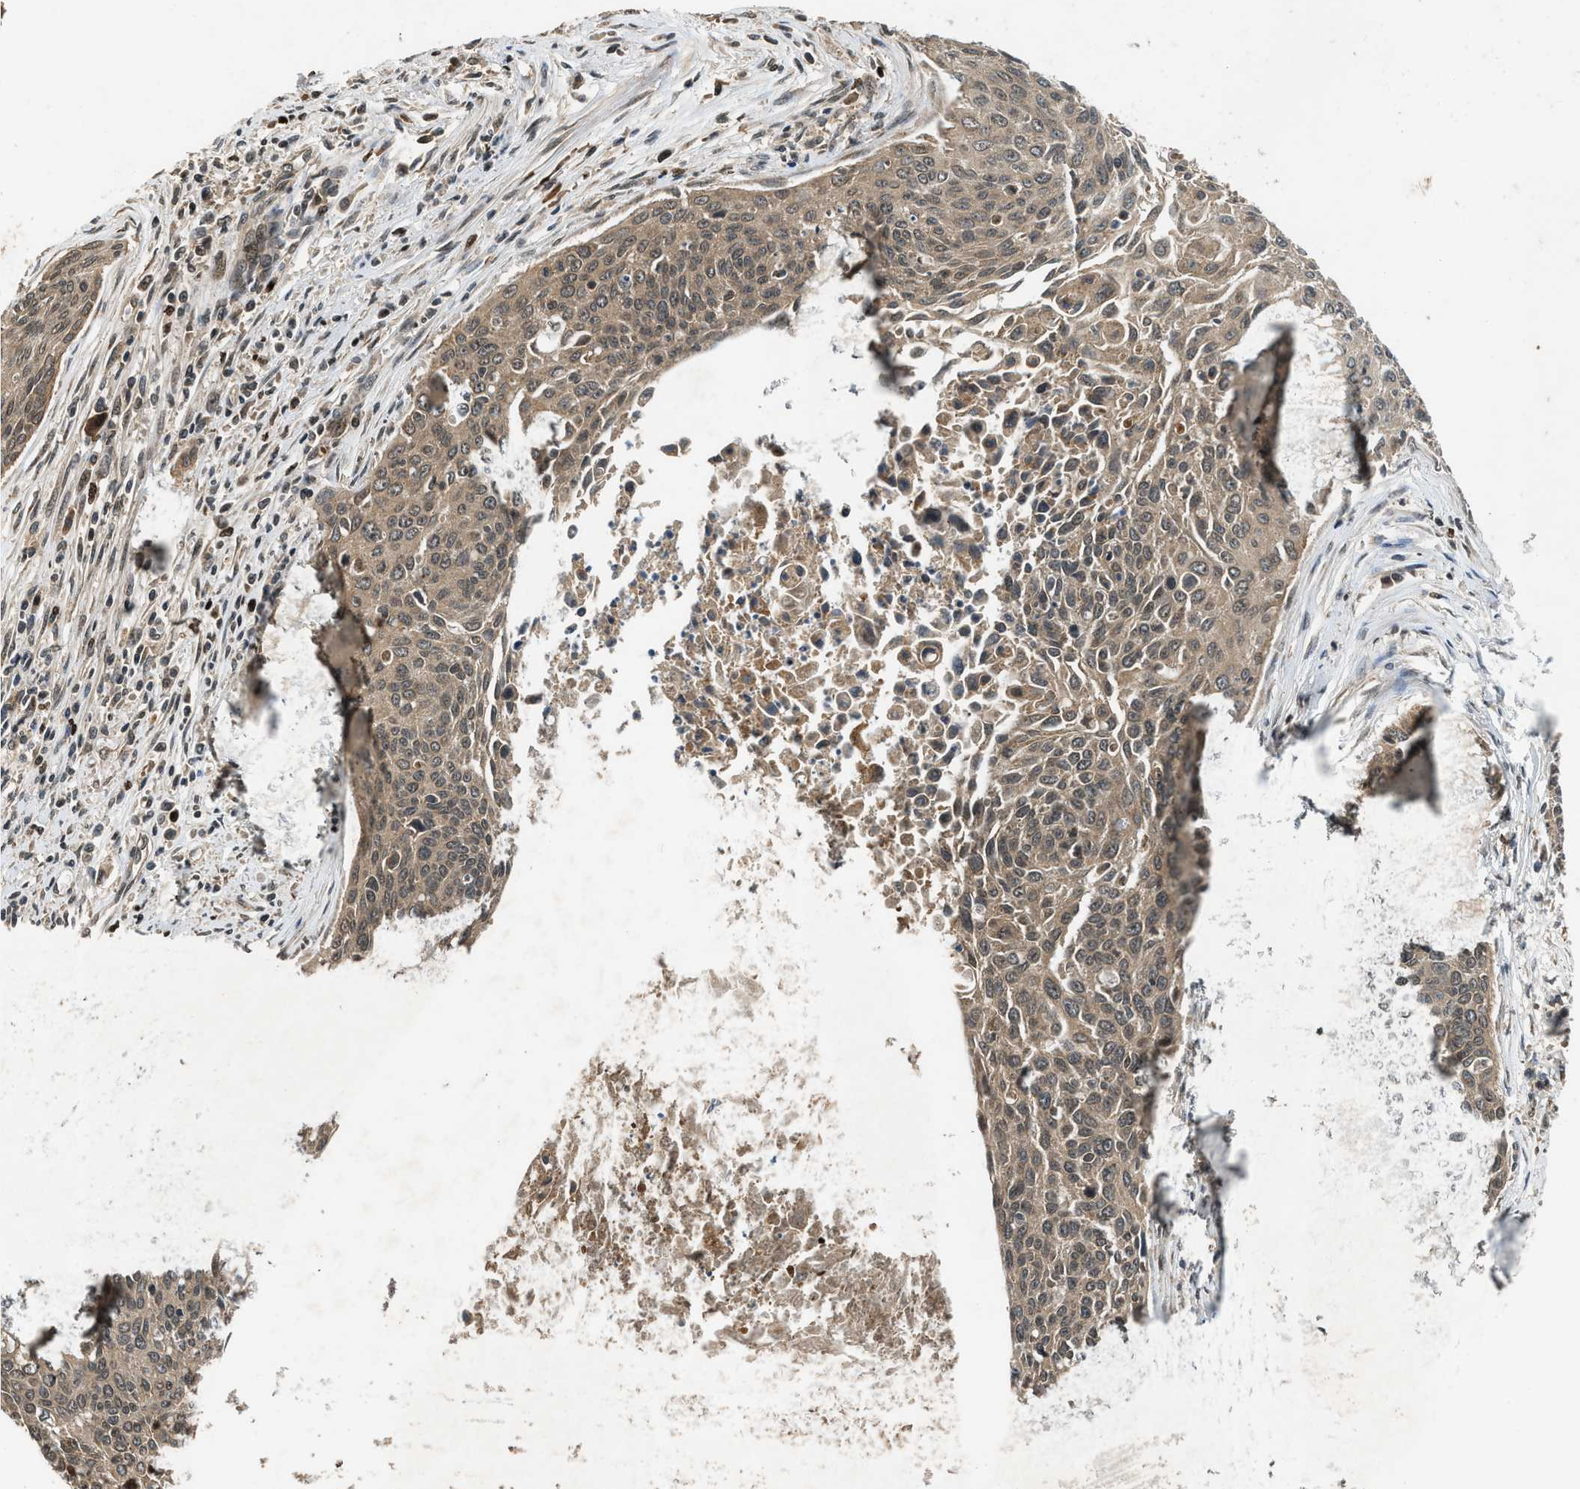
{"staining": {"intensity": "moderate", "quantity": ">75%", "location": "cytoplasmic/membranous"}, "tissue": "cervical cancer", "cell_type": "Tumor cells", "image_type": "cancer", "snomed": [{"axis": "morphology", "description": "Squamous cell carcinoma, NOS"}, {"axis": "topography", "description": "Cervix"}], "caption": "This is a histology image of immunohistochemistry (IHC) staining of cervical squamous cell carcinoma, which shows moderate expression in the cytoplasmic/membranous of tumor cells.", "gene": "RPS6KB1", "patient": {"sex": "female", "age": 55}}